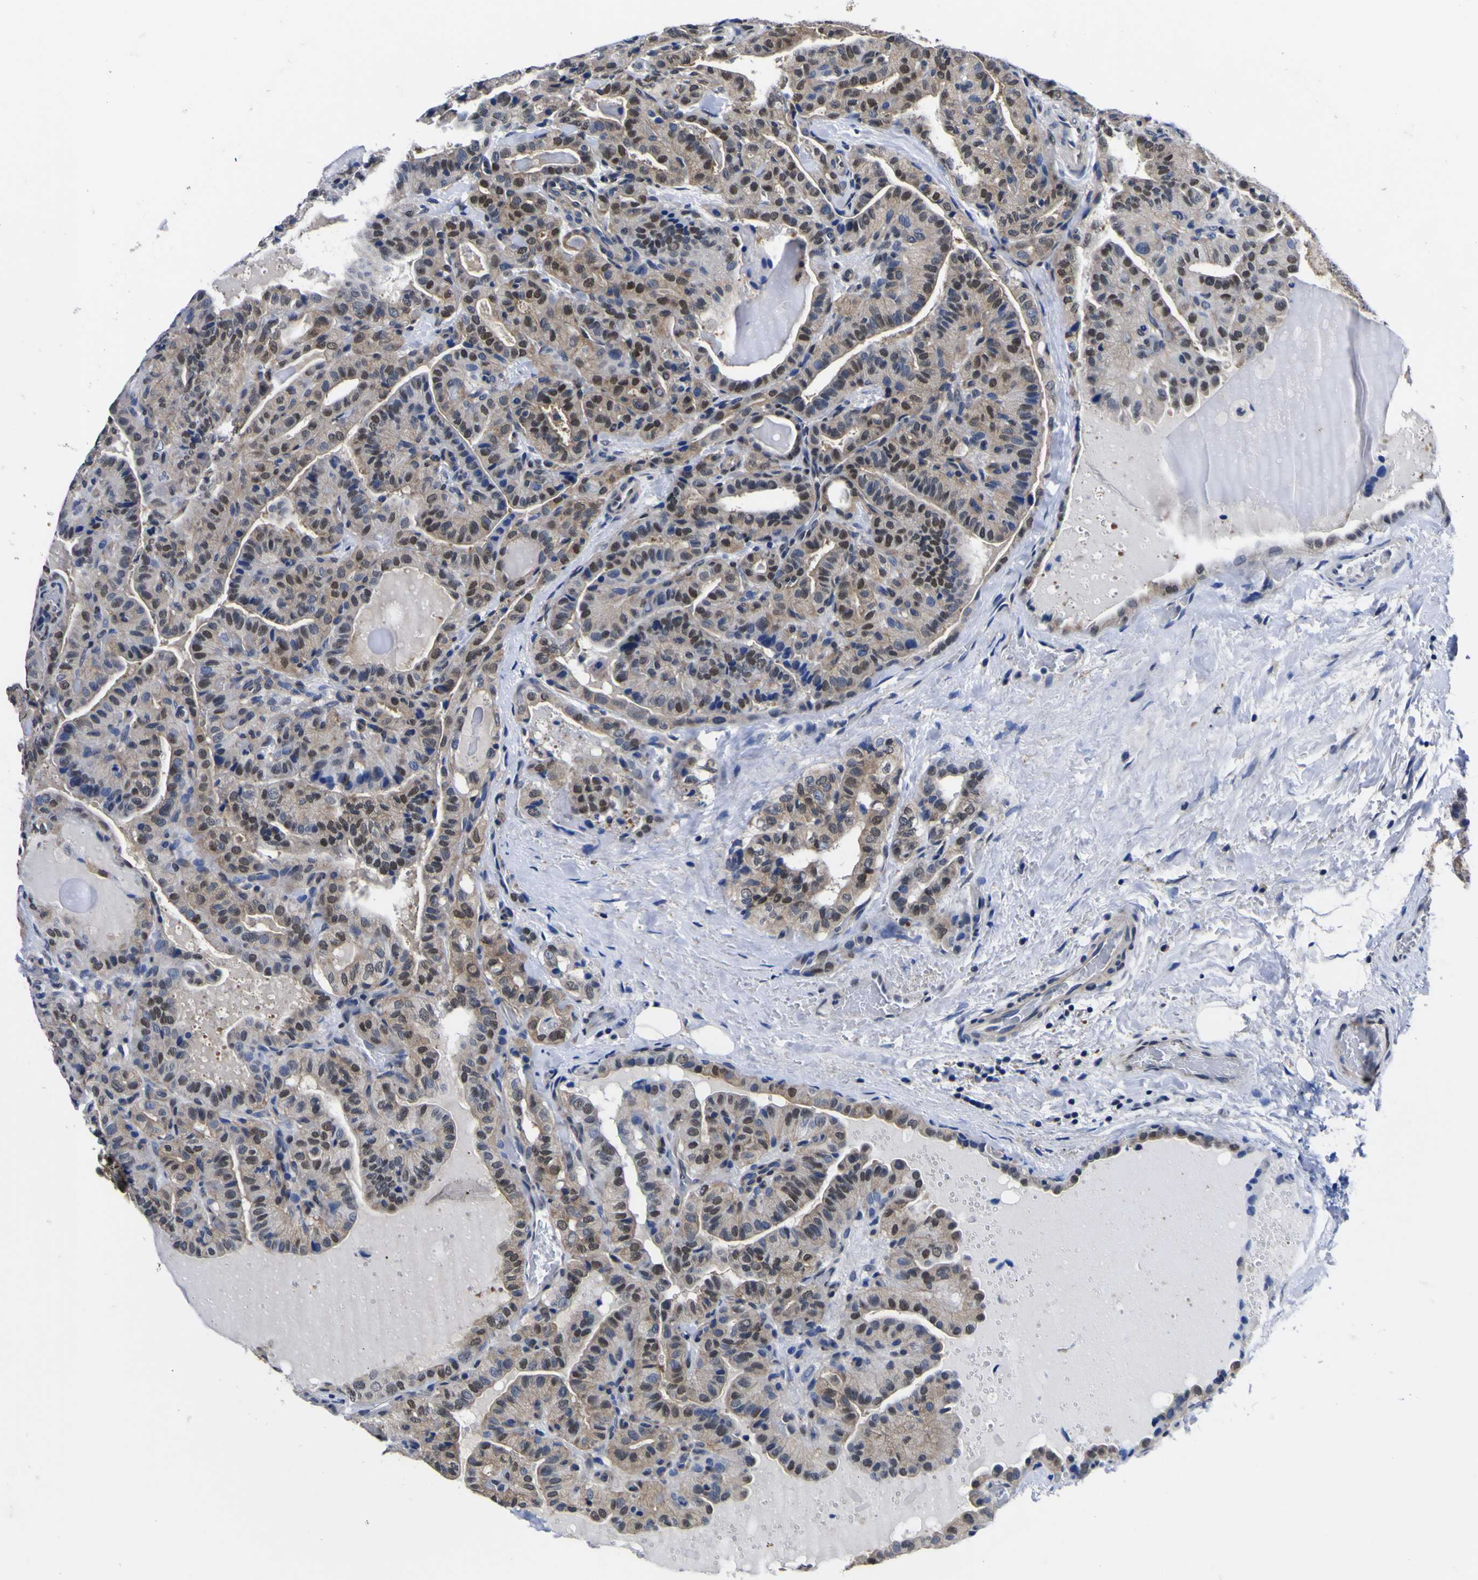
{"staining": {"intensity": "moderate", "quantity": "25%-75%", "location": "cytoplasmic/membranous,nuclear"}, "tissue": "thyroid cancer", "cell_type": "Tumor cells", "image_type": "cancer", "snomed": [{"axis": "morphology", "description": "Papillary adenocarcinoma, NOS"}, {"axis": "topography", "description": "Thyroid gland"}], "caption": "A brown stain labels moderate cytoplasmic/membranous and nuclear positivity of a protein in papillary adenocarcinoma (thyroid) tumor cells. (Stains: DAB in brown, nuclei in blue, Microscopy: brightfield microscopy at high magnification).", "gene": "FAM110B", "patient": {"sex": "male", "age": 77}}